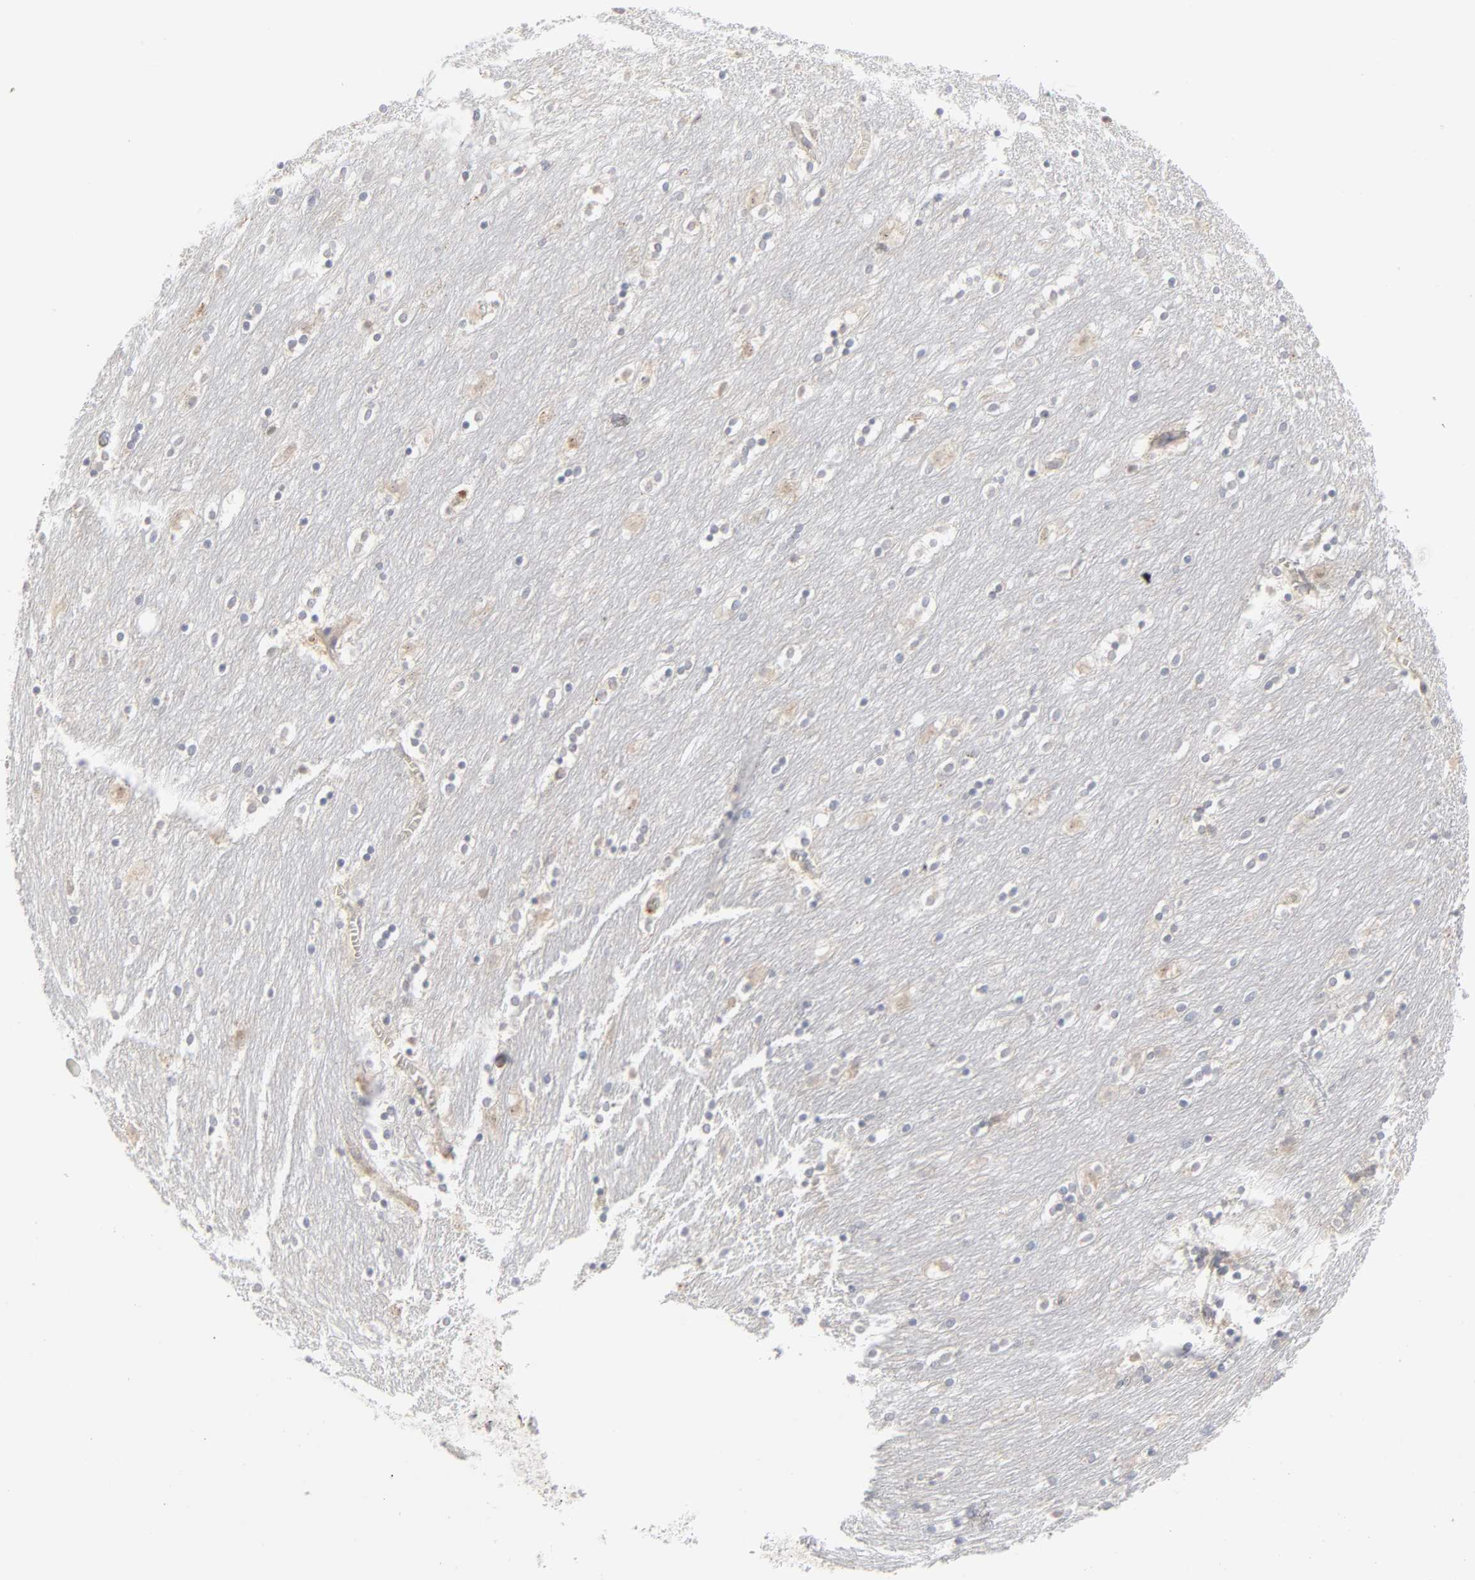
{"staining": {"intensity": "negative", "quantity": "none", "location": "none"}, "tissue": "caudate", "cell_type": "Glial cells", "image_type": "normal", "snomed": [{"axis": "morphology", "description": "Normal tissue, NOS"}, {"axis": "topography", "description": "Lateral ventricle wall"}], "caption": "Immunohistochemistry (IHC) of benign human caudate shows no positivity in glial cells.", "gene": "POMT2", "patient": {"sex": "female", "age": 54}}